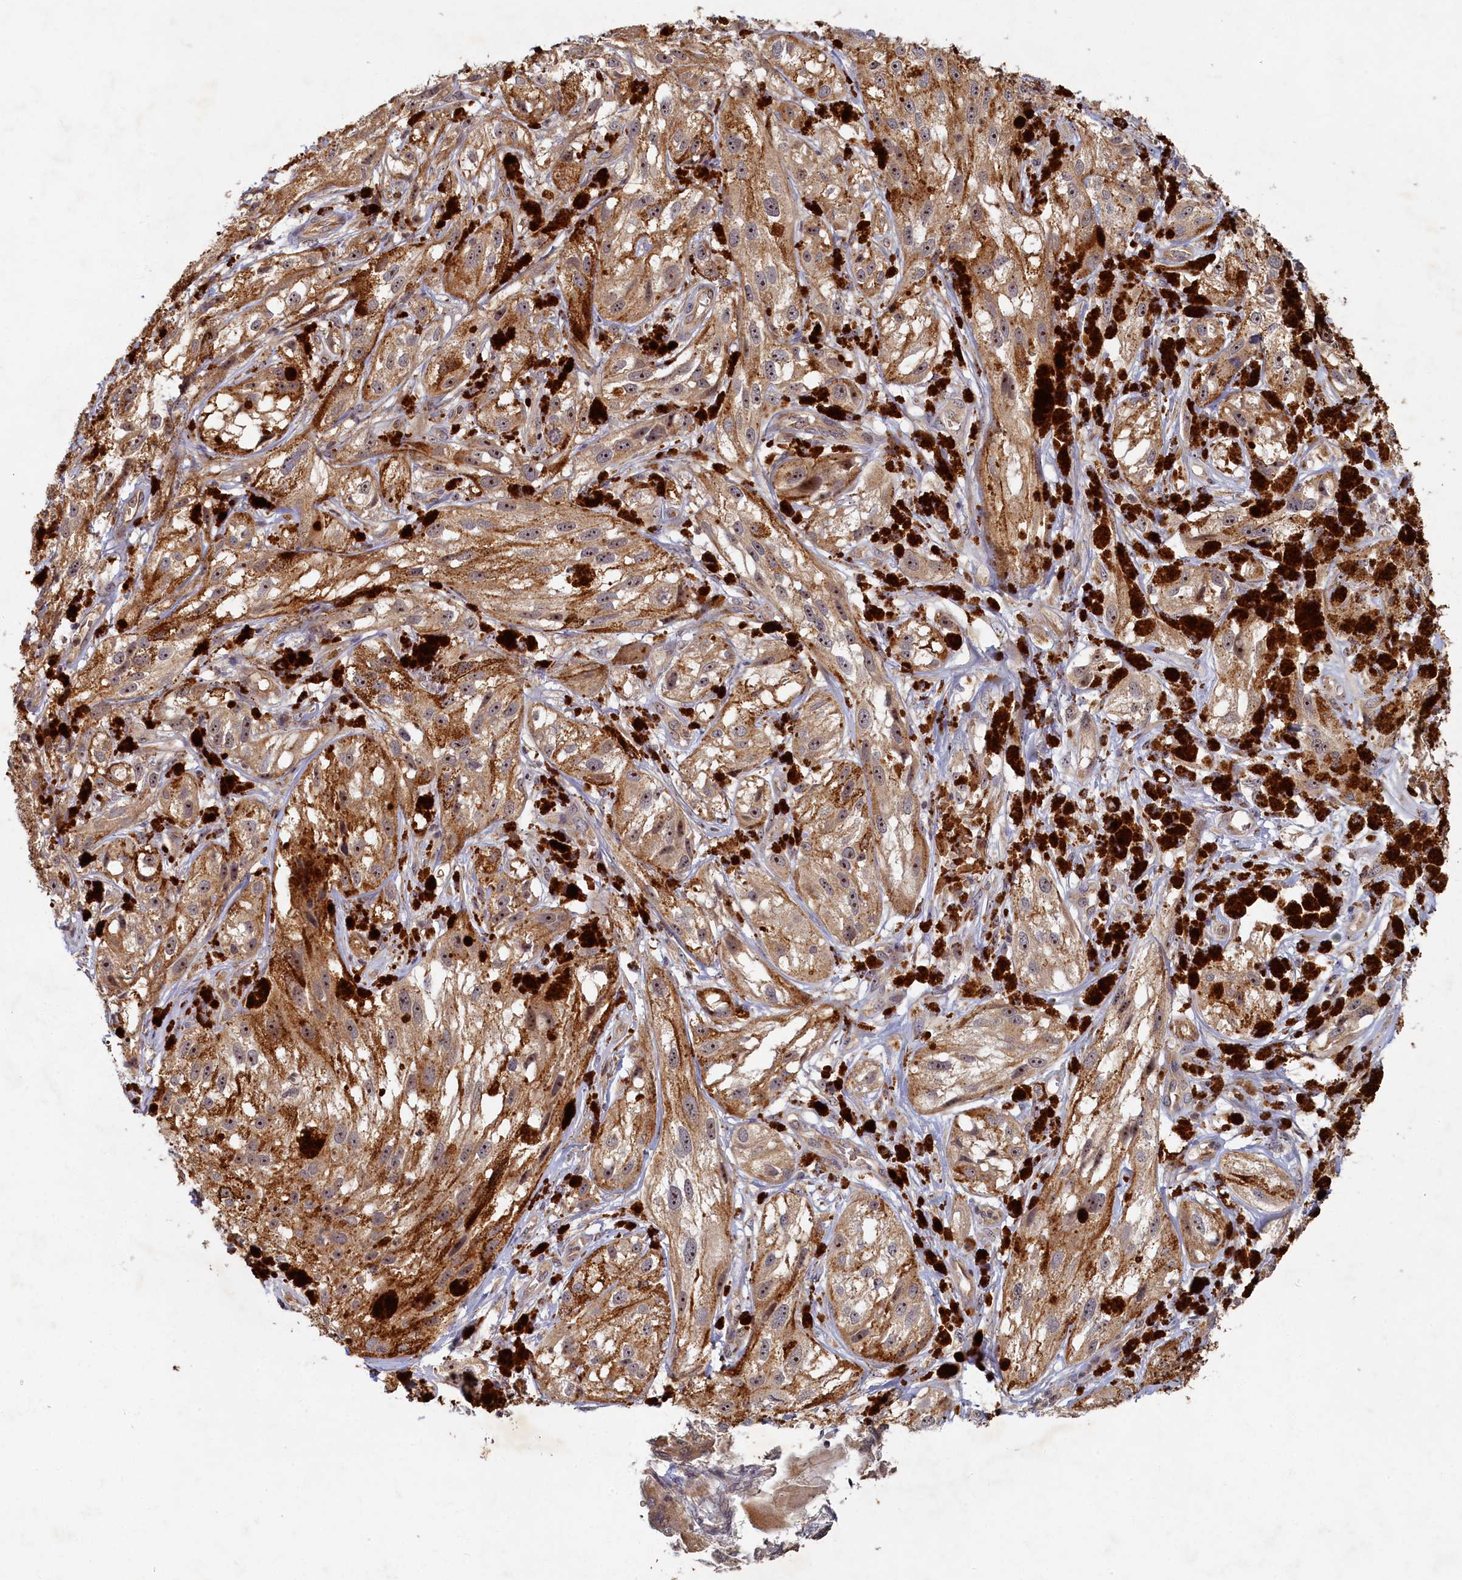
{"staining": {"intensity": "weak", "quantity": "25%-75%", "location": "cytoplasmic/membranous,nuclear"}, "tissue": "melanoma", "cell_type": "Tumor cells", "image_type": "cancer", "snomed": [{"axis": "morphology", "description": "Malignant melanoma, NOS"}, {"axis": "topography", "description": "Skin"}], "caption": "DAB immunohistochemical staining of malignant melanoma exhibits weak cytoplasmic/membranous and nuclear protein expression in about 25%-75% of tumor cells.", "gene": "CEP20", "patient": {"sex": "male", "age": 88}}